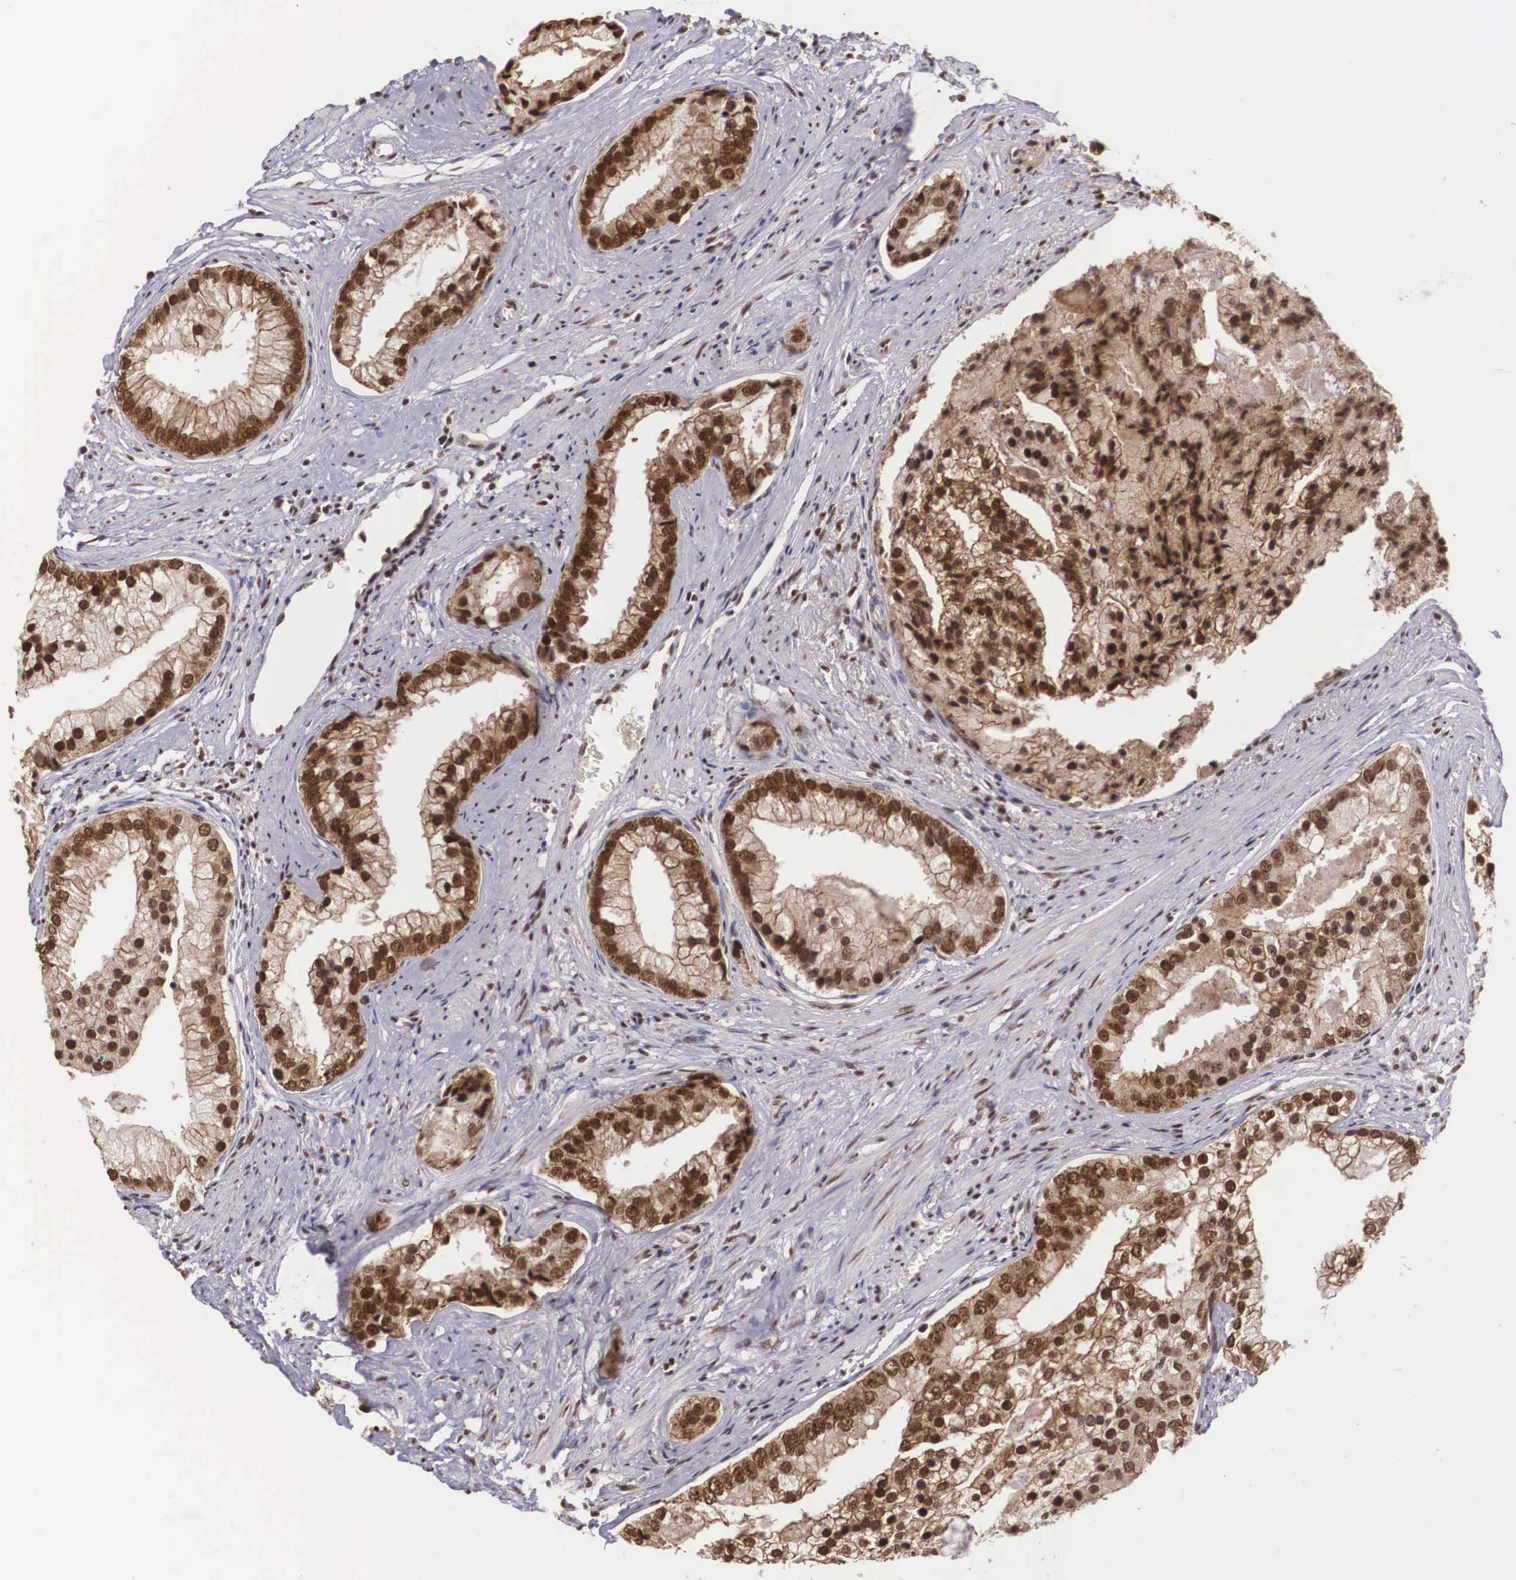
{"staining": {"intensity": "strong", "quantity": ">75%", "location": "cytoplasmic/membranous,nuclear"}, "tissue": "prostate cancer", "cell_type": "Tumor cells", "image_type": "cancer", "snomed": [{"axis": "morphology", "description": "Adenocarcinoma, Low grade"}, {"axis": "topography", "description": "Prostate"}], "caption": "Brown immunohistochemical staining in human adenocarcinoma (low-grade) (prostate) shows strong cytoplasmic/membranous and nuclear staining in approximately >75% of tumor cells.", "gene": "POLR2F", "patient": {"sex": "male", "age": 71}}